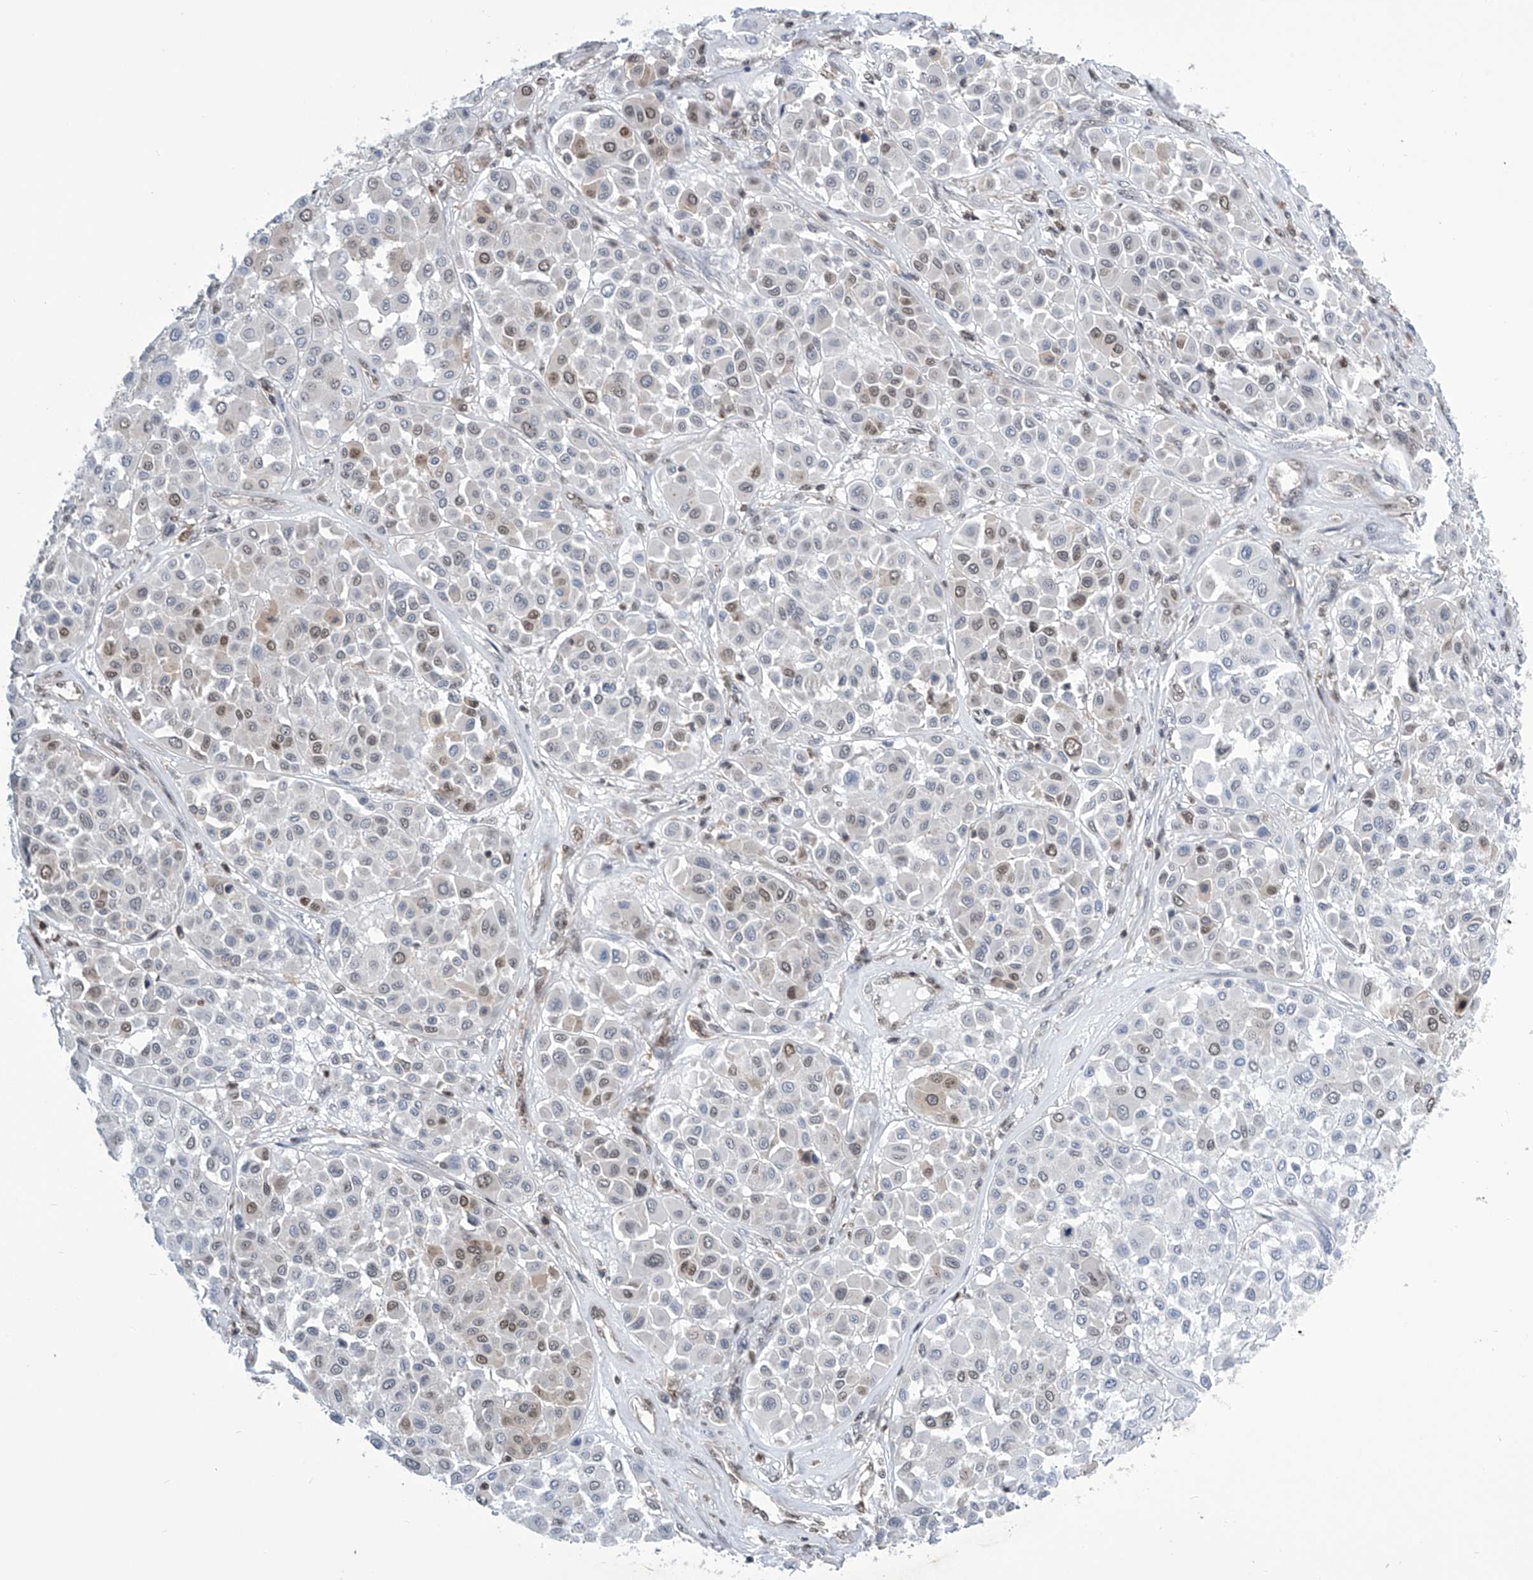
{"staining": {"intensity": "weak", "quantity": "<25%", "location": "nuclear"}, "tissue": "melanoma", "cell_type": "Tumor cells", "image_type": "cancer", "snomed": [{"axis": "morphology", "description": "Malignant melanoma, Metastatic site"}, {"axis": "topography", "description": "Soft tissue"}], "caption": "Tumor cells show no significant protein positivity in malignant melanoma (metastatic site).", "gene": "SREBF2", "patient": {"sex": "male", "age": 41}}